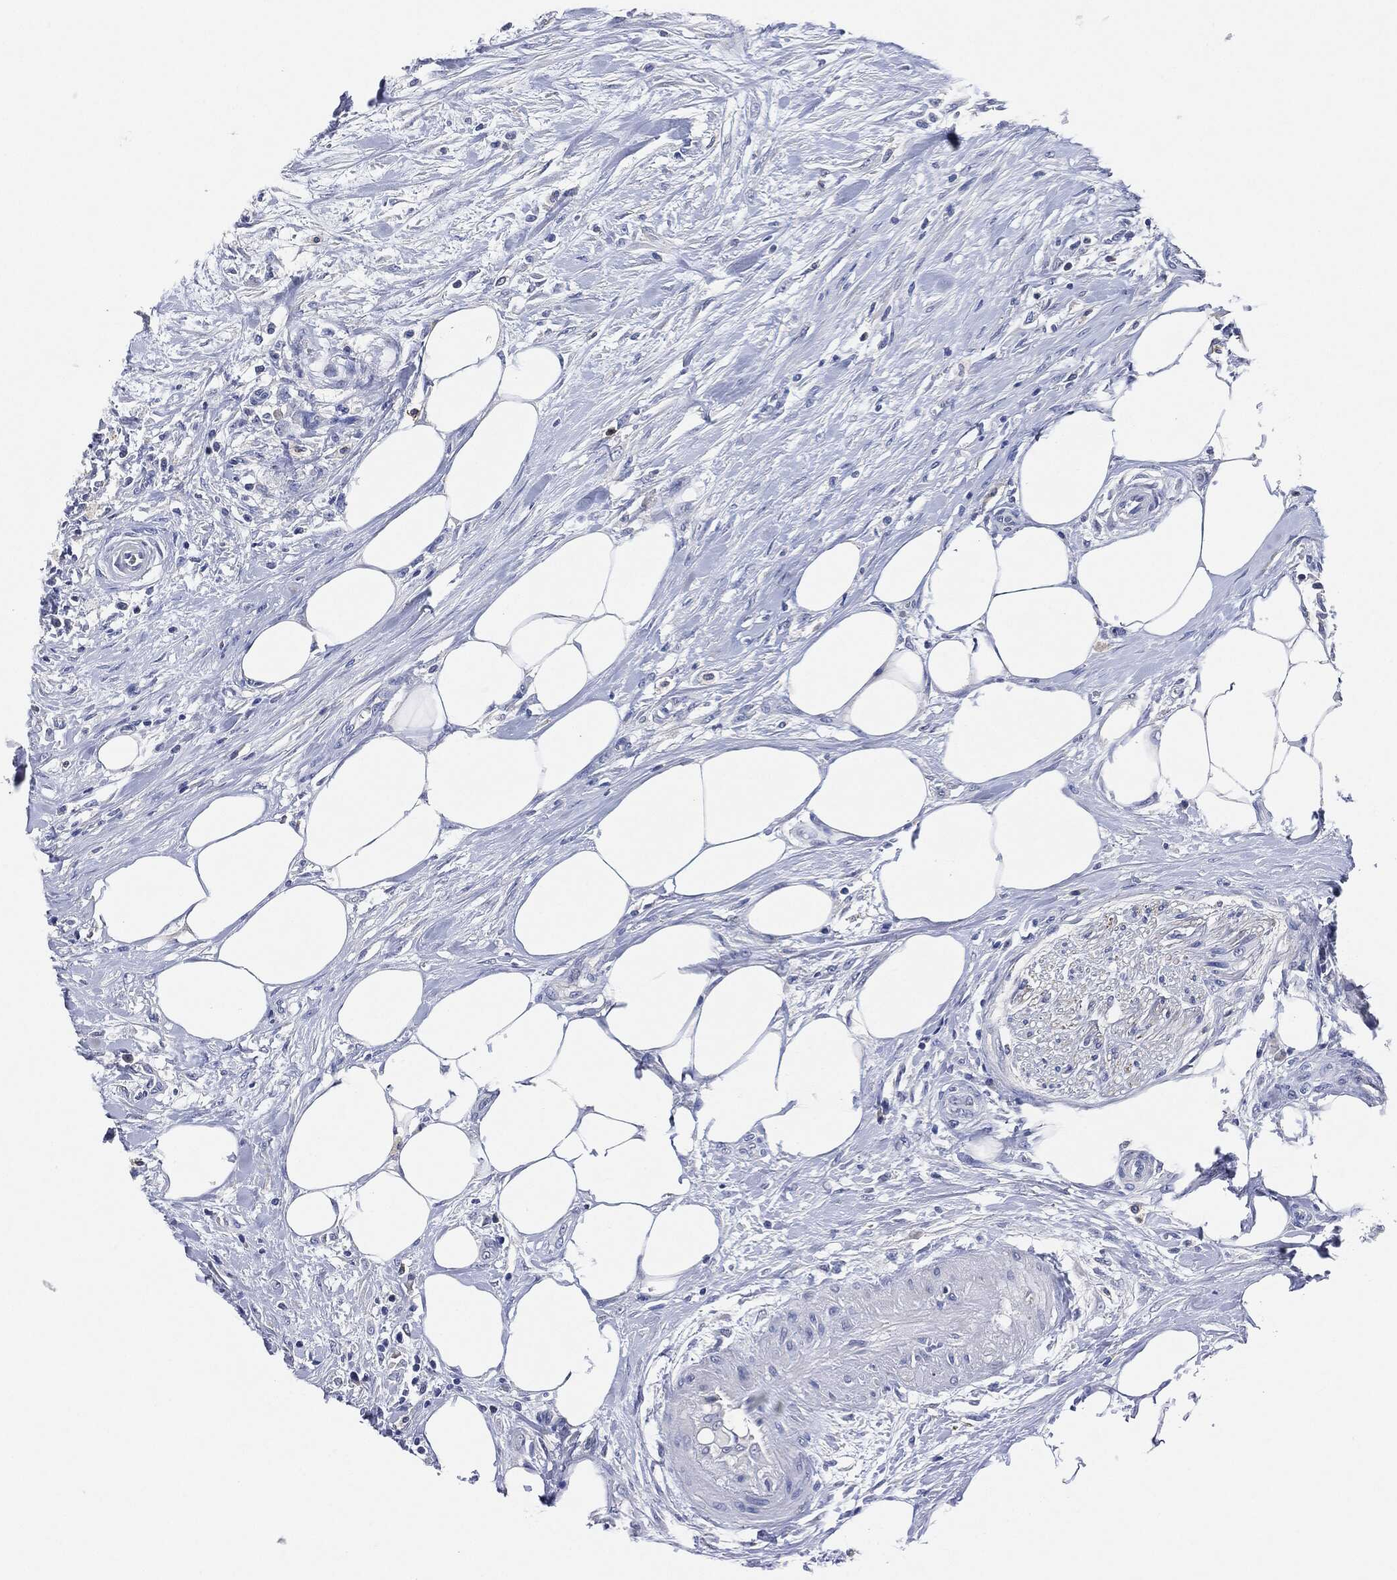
{"staining": {"intensity": "negative", "quantity": "none", "location": "none"}, "tissue": "urothelial cancer", "cell_type": "Tumor cells", "image_type": "cancer", "snomed": [{"axis": "morphology", "description": "Urothelial carcinoma, High grade"}, {"axis": "topography", "description": "Urinary bladder"}], "caption": "Tumor cells show no significant staining in urothelial cancer.", "gene": "NTRK1", "patient": {"sex": "male", "age": 35}}